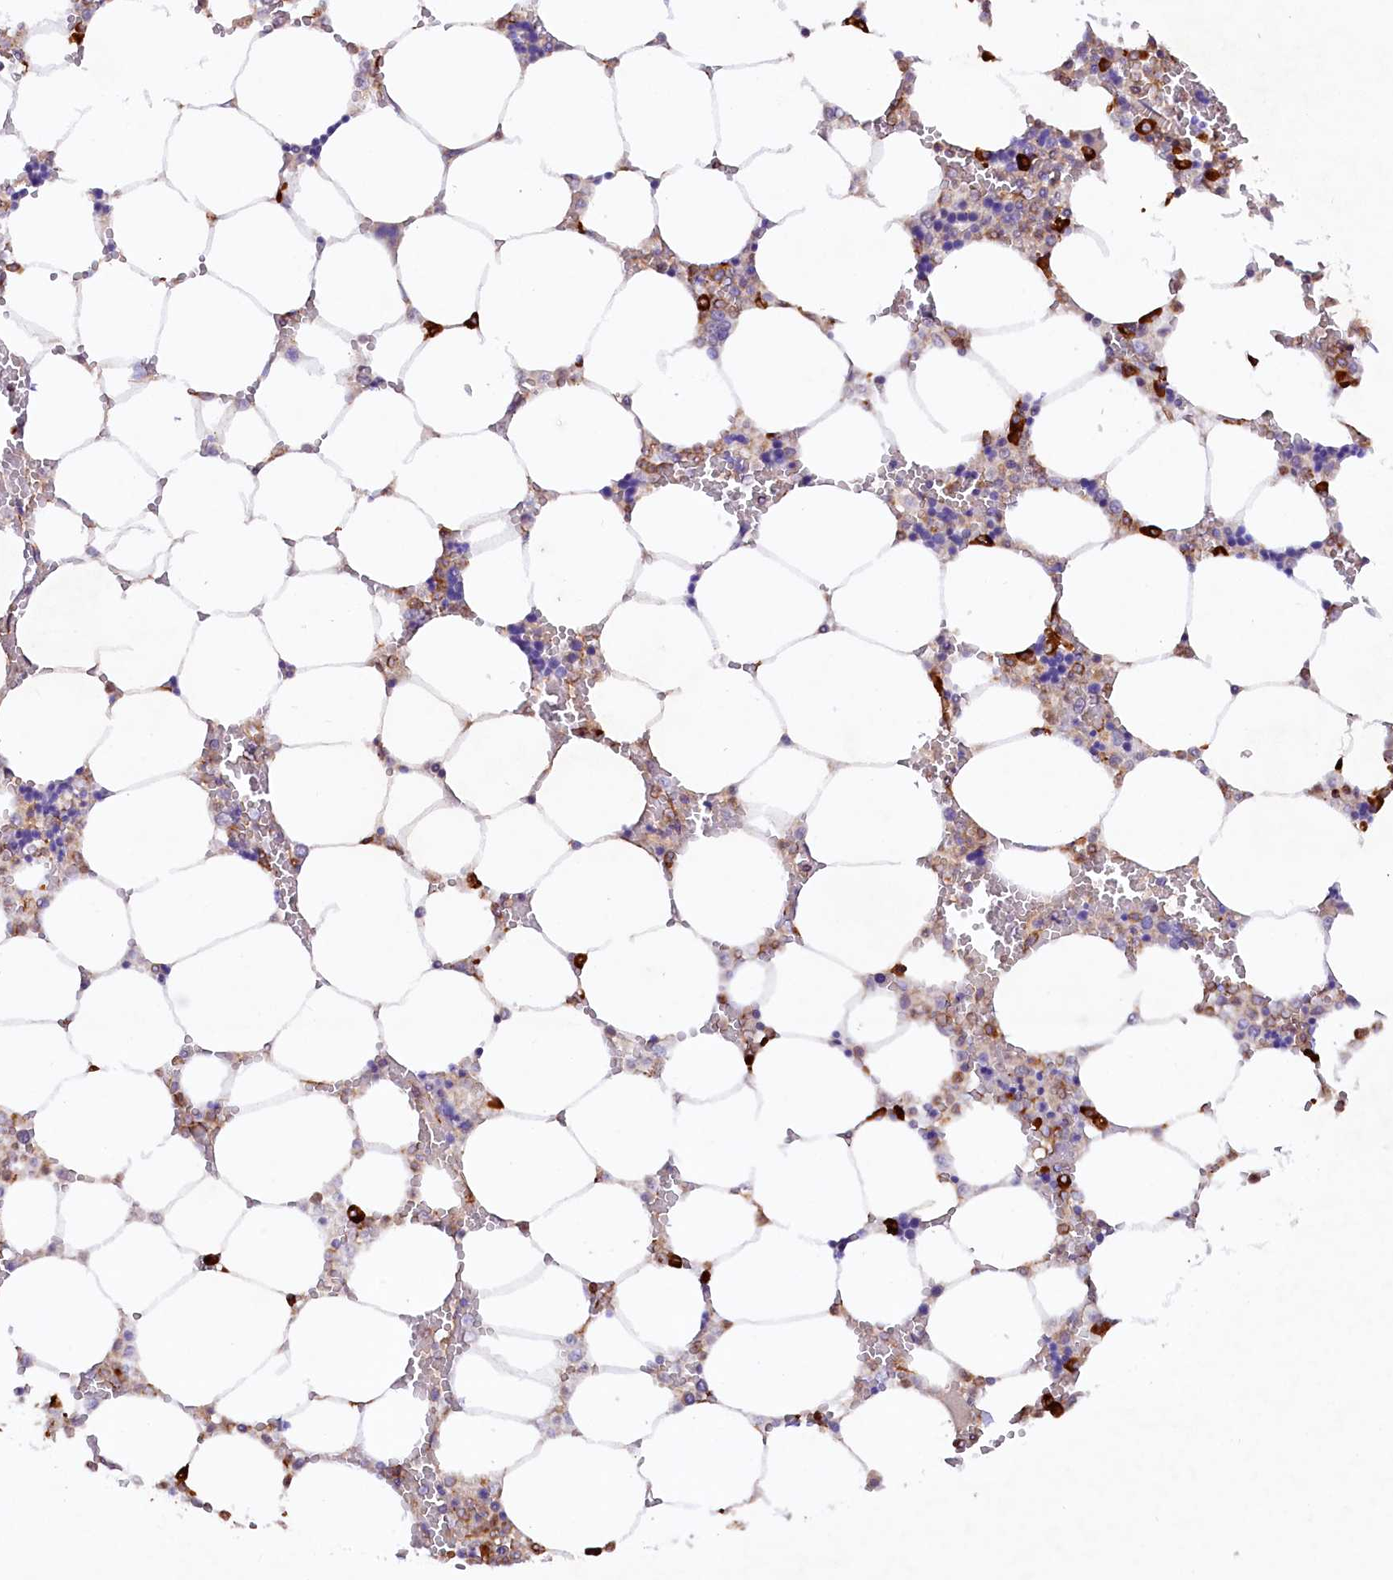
{"staining": {"intensity": "strong", "quantity": "25%-75%", "location": "cytoplasmic/membranous"}, "tissue": "bone marrow", "cell_type": "Hematopoietic cells", "image_type": "normal", "snomed": [{"axis": "morphology", "description": "Normal tissue, NOS"}, {"axis": "topography", "description": "Bone marrow"}], "caption": "Immunohistochemical staining of benign human bone marrow shows 25%-75% levels of strong cytoplasmic/membranous protein positivity in approximately 25%-75% of hematopoietic cells.", "gene": "SSC5D", "patient": {"sex": "male", "age": 64}}